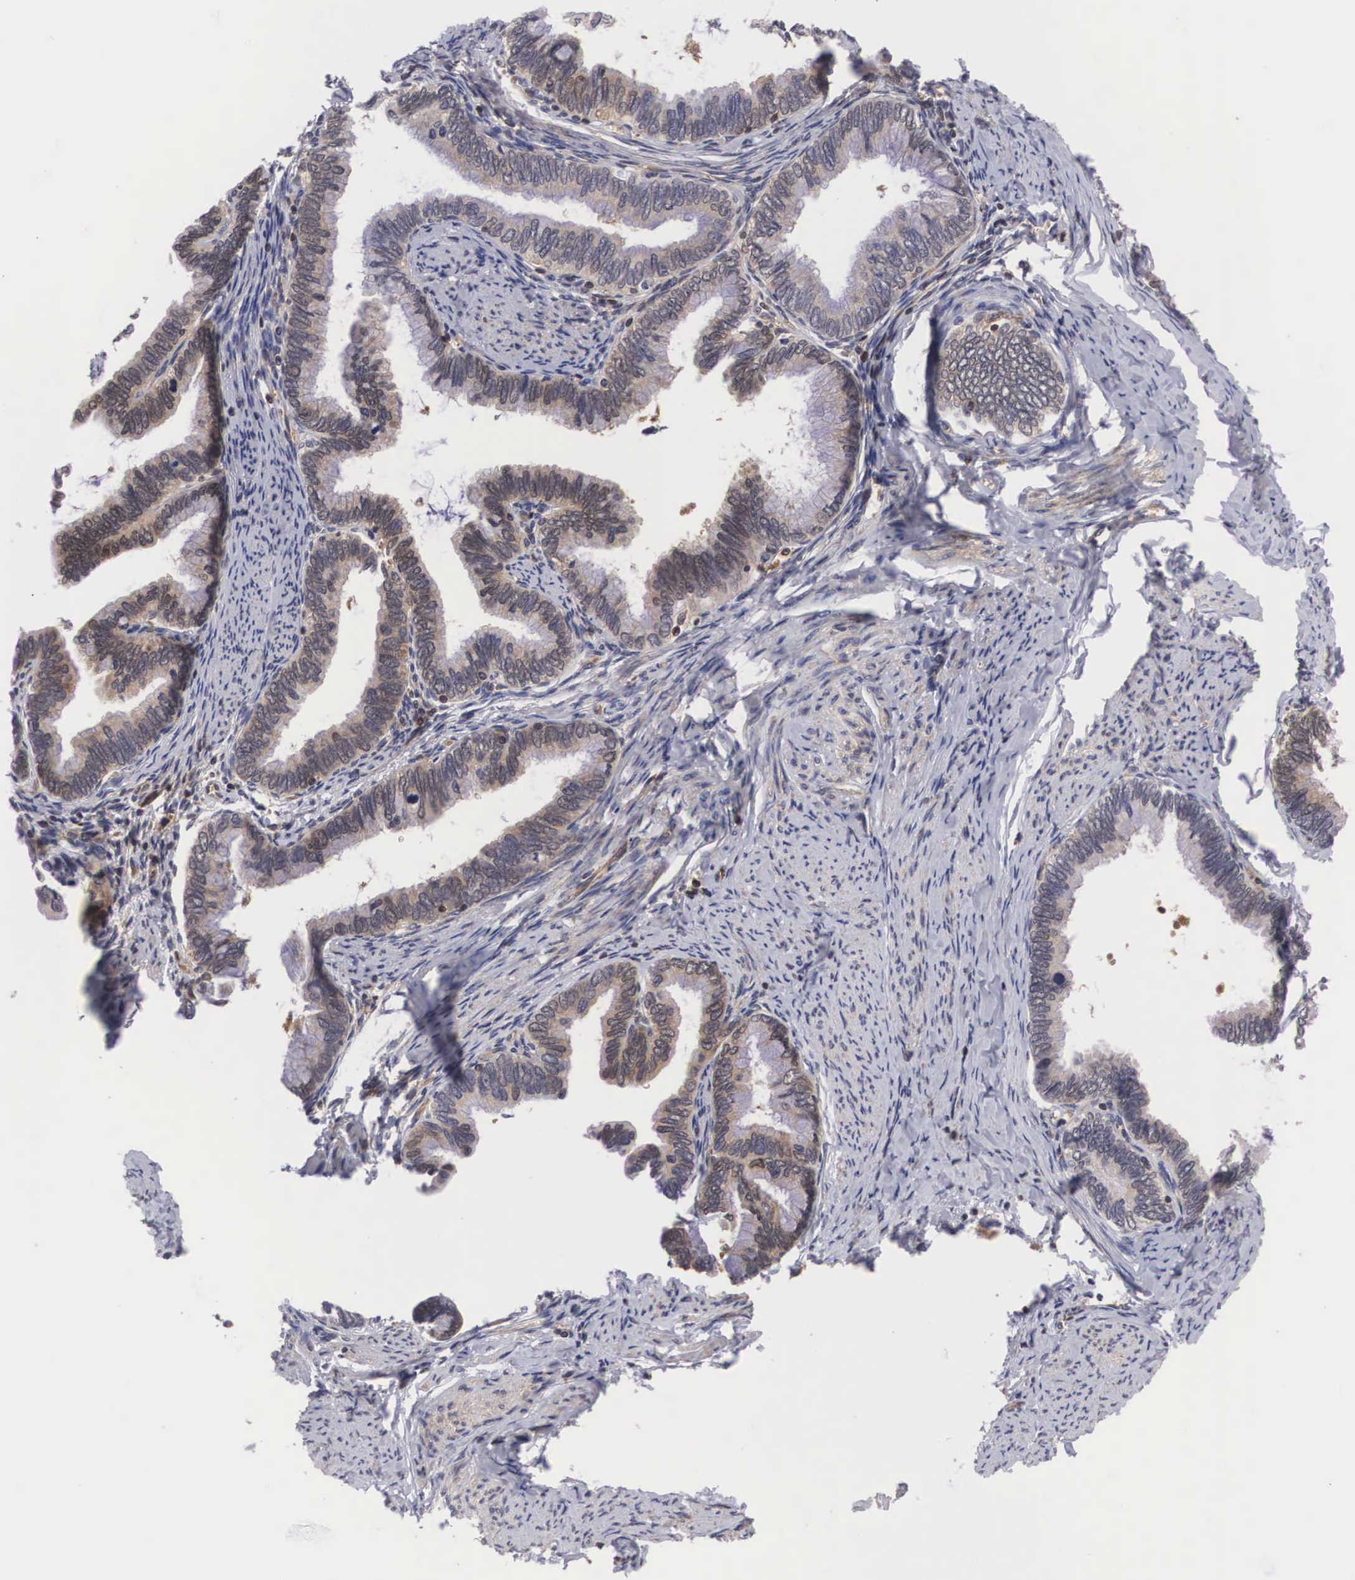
{"staining": {"intensity": "weak", "quantity": "25%-75%", "location": "cytoplasmic/membranous"}, "tissue": "cervical cancer", "cell_type": "Tumor cells", "image_type": "cancer", "snomed": [{"axis": "morphology", "description": "Adenocarcinoma, NOS"}, {"axis": "topography", "description": "Cervix"}], "caption": "An IHC micrograph of tumor tissue is shown. Protein staining in brown highlights weak cytoplasmic/membranous positivity in cervical cancer (adenocarcinoma) within tumor cells.", "gene": "ADSL", "patient": {"sex": "female", "age": 49}}